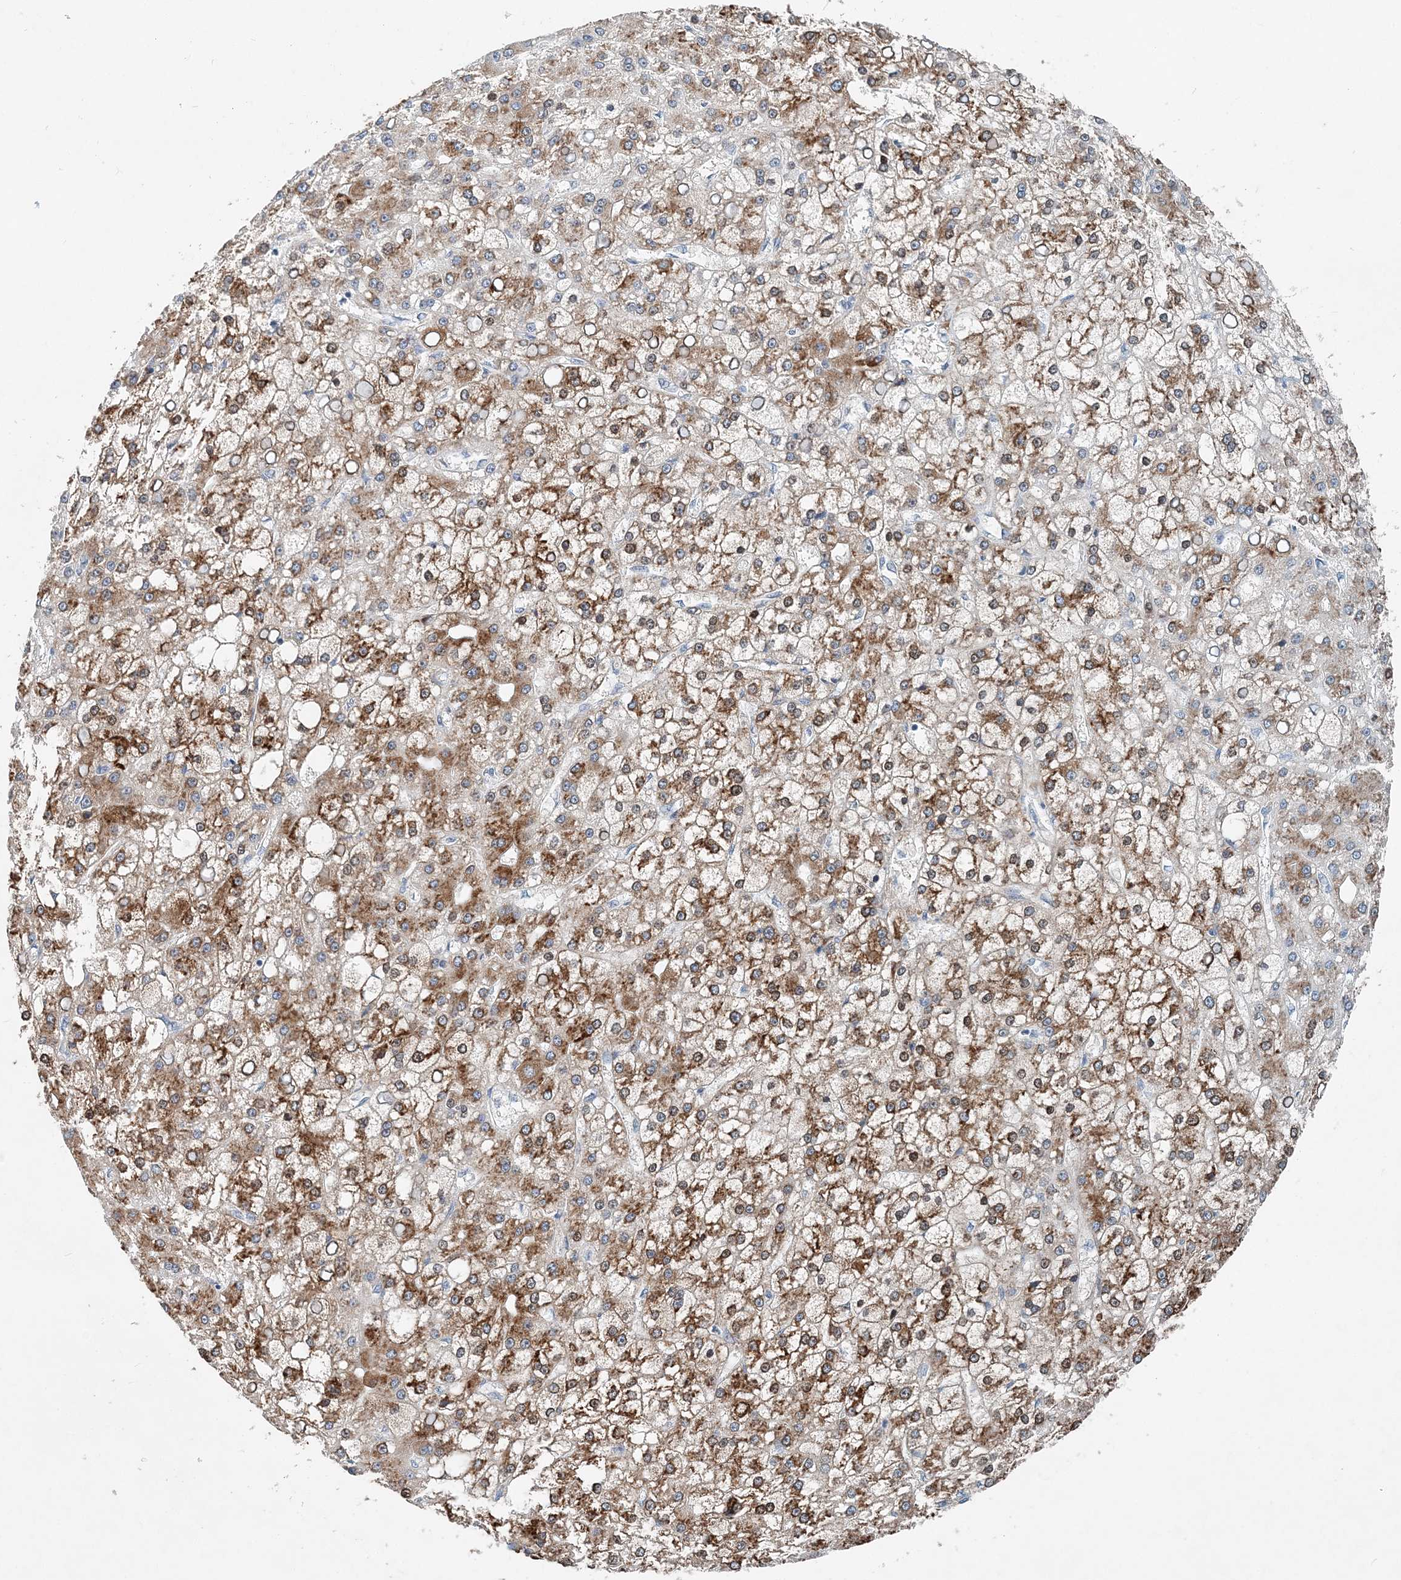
{"staining": {"intensity": "moderate", "quantity": ">75%", "location": "cytoplasmic/membranous"}, "tissue": "liver cancer", "cell_type": "Tumor cells", "image_type": "cancer", "snomed": [{"axis": "morphology", "description": "Carcinoma, Hepatocellular, NOS"}, {"axis": "topography", "description": "Liver"}], "caption": "Liver cancer (hepatocellular carcinoma) stained with IHC displays moderate cytoplasmic/membranous staining in about >75% of tumor cells. (DAB (3,3'-diaminobenzidine) = brown stain, brightfield microscopy at high magnification).", "gene": "EEF1A2", "patient": {"sex": "male", "age": 67}}